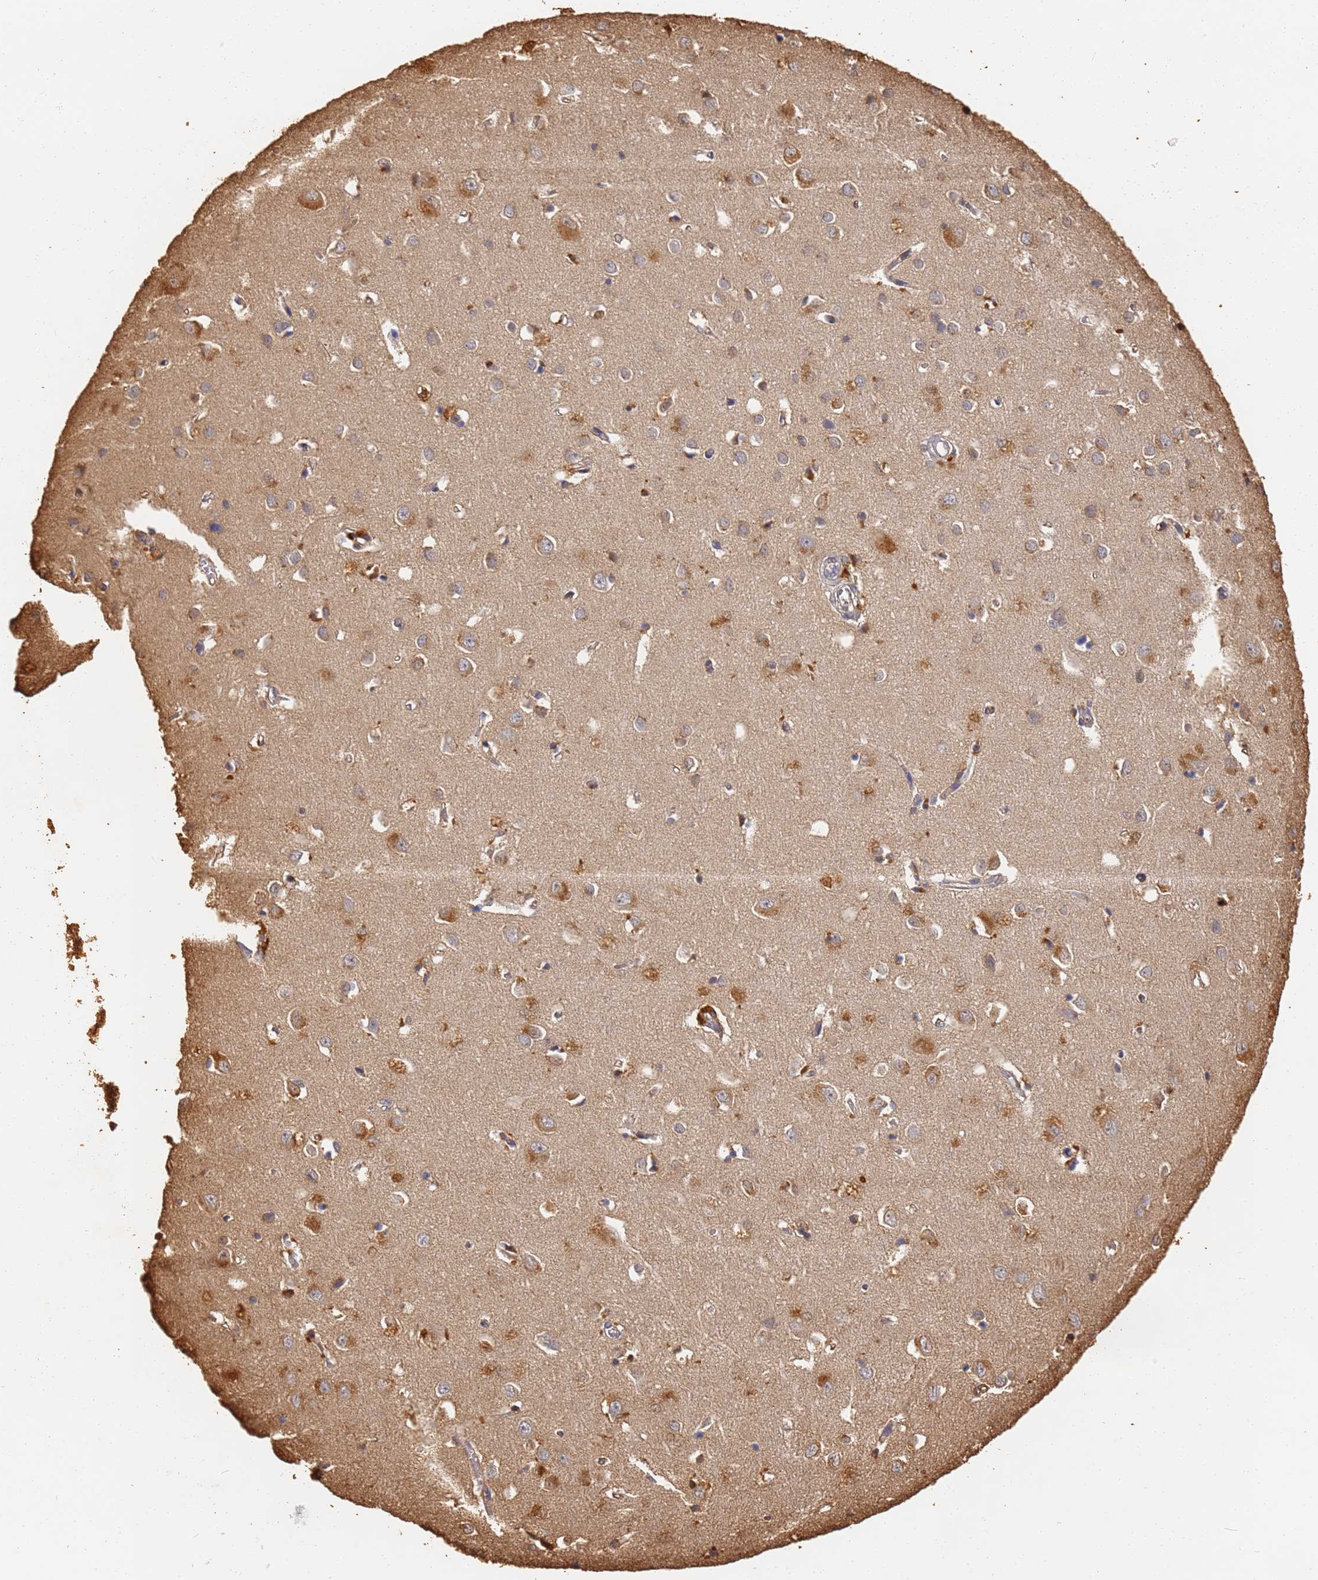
{"staining": {"intensity": "weak", "quantity": "25%-75%", "location": "cytoplasmic/membranous"}, "tissue": "cerebral cortex", "cell_type": "Endothelial cells", "image_type": "normal", "snomed": [{"axis": "morphology", "description": "Normal tissue, NOS"}, {"axis": "topography", "description": "Cerebral cortex"}], "caption": "Protein staining by IHC demonstrates weak cytoplasmic/membranous positivity in approximately 25%-75% of endothelial cells in unremarkable cerebral cortex. The protein of interest is stained brown, and the nuclei are stained in blue (DAB (3,3'-diaminobenzidine) IHC with brightfield microscopy, high magnification).", "gene": "JAK2", "patient": {"sex": "female", "age": 64}}